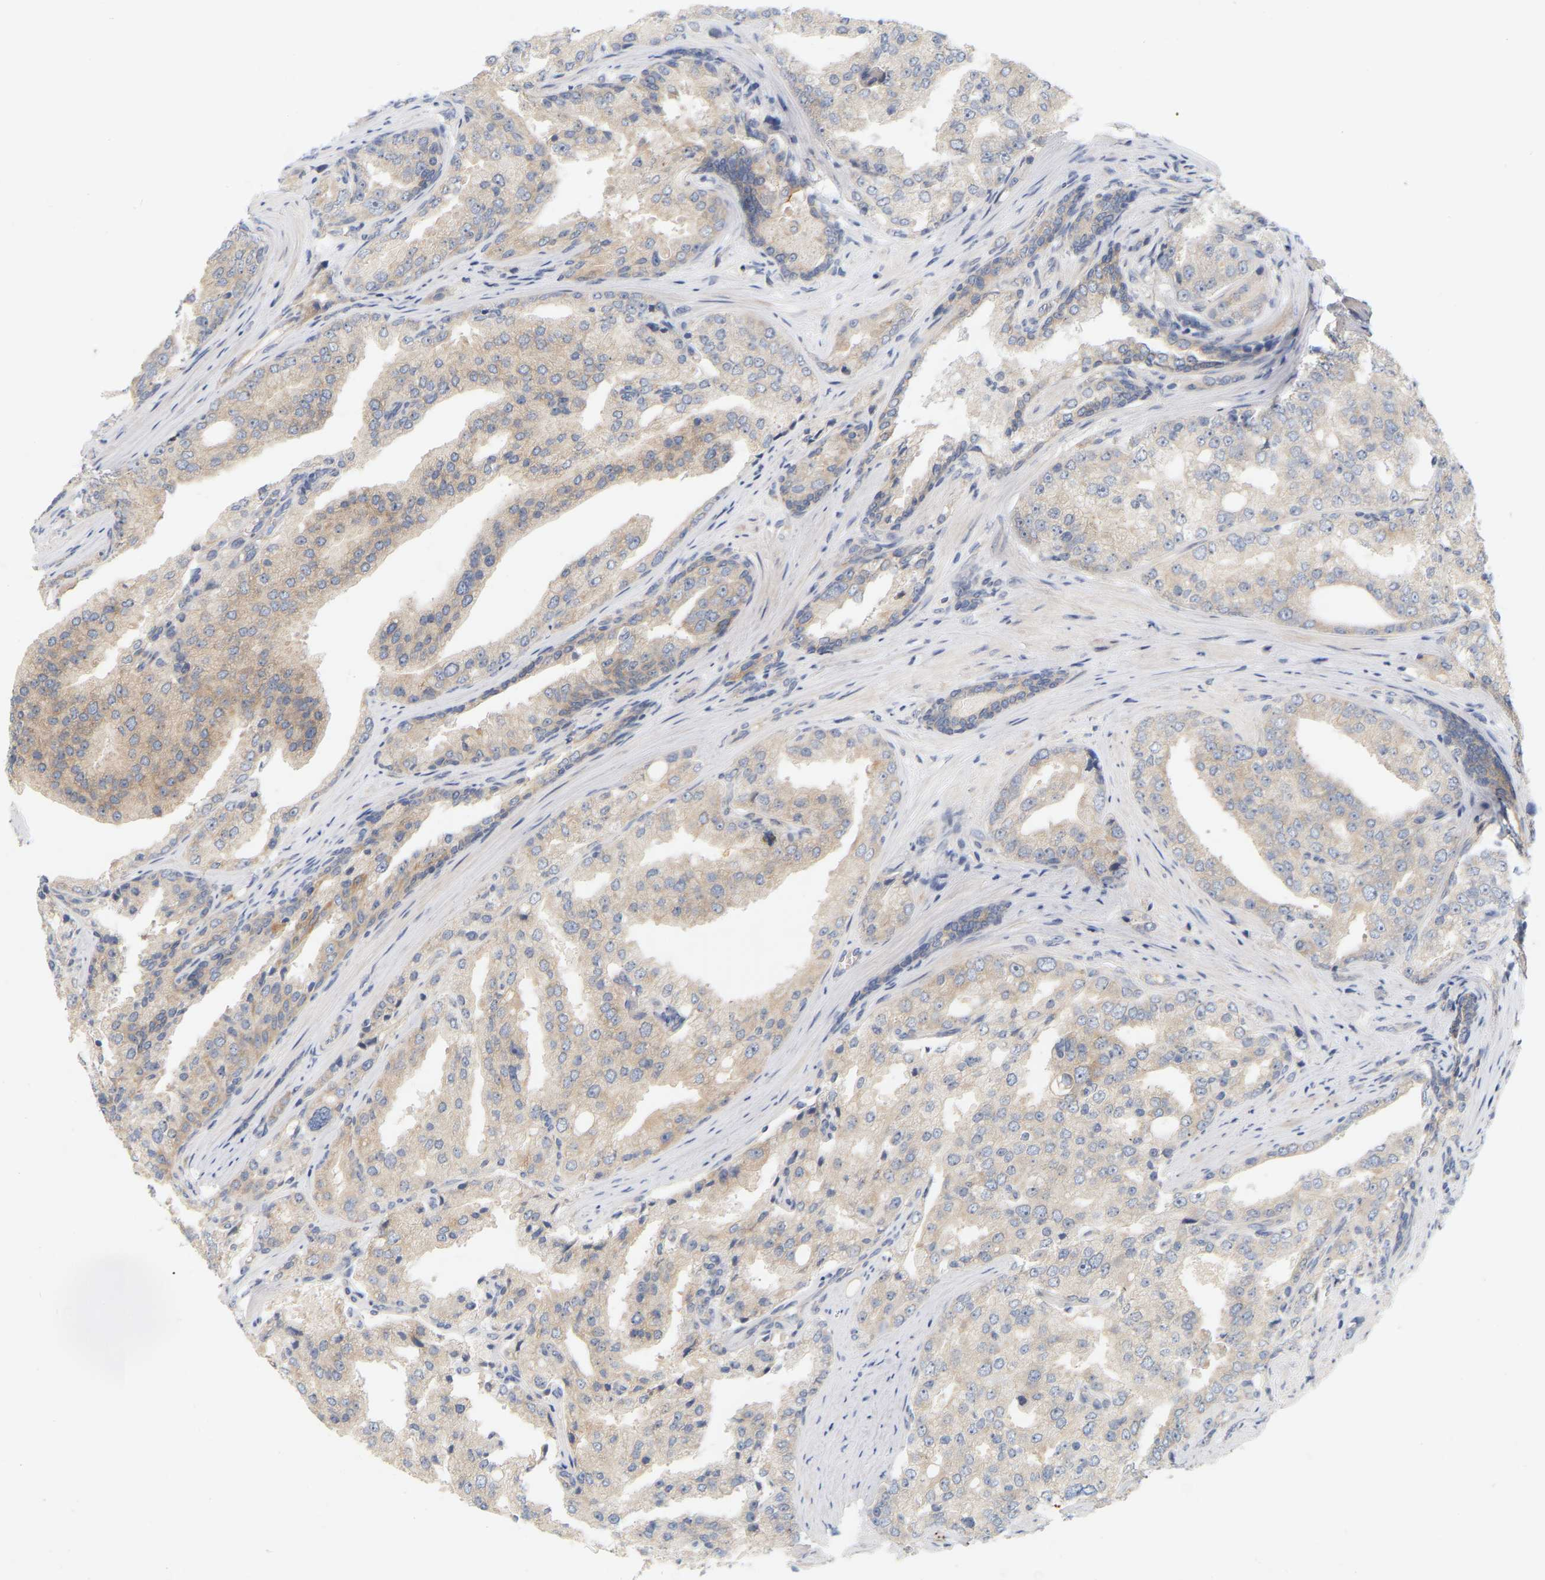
{"staining": {"intensity": "weak", "quantity": ">75%", "location": "cytoplasmic/membranous"}, "tissue": "prostate cancer", "cell_type": "Tumor cells", "image_type": "cancer", "snomed": [{"axis": "morphology", "description": "Adenocarcinoma, High grade"}, {"axis": "topography", "description": "Prostate"}], "caption": "Immunohistochemical staining of human prostate adenocarcinoma (high-grade) displays weak cytoplasmic/membranous protein staining in about >75% of tumor cells.", "gene": "MINDY4", "patient": {"sex": "male", "age": 50}}